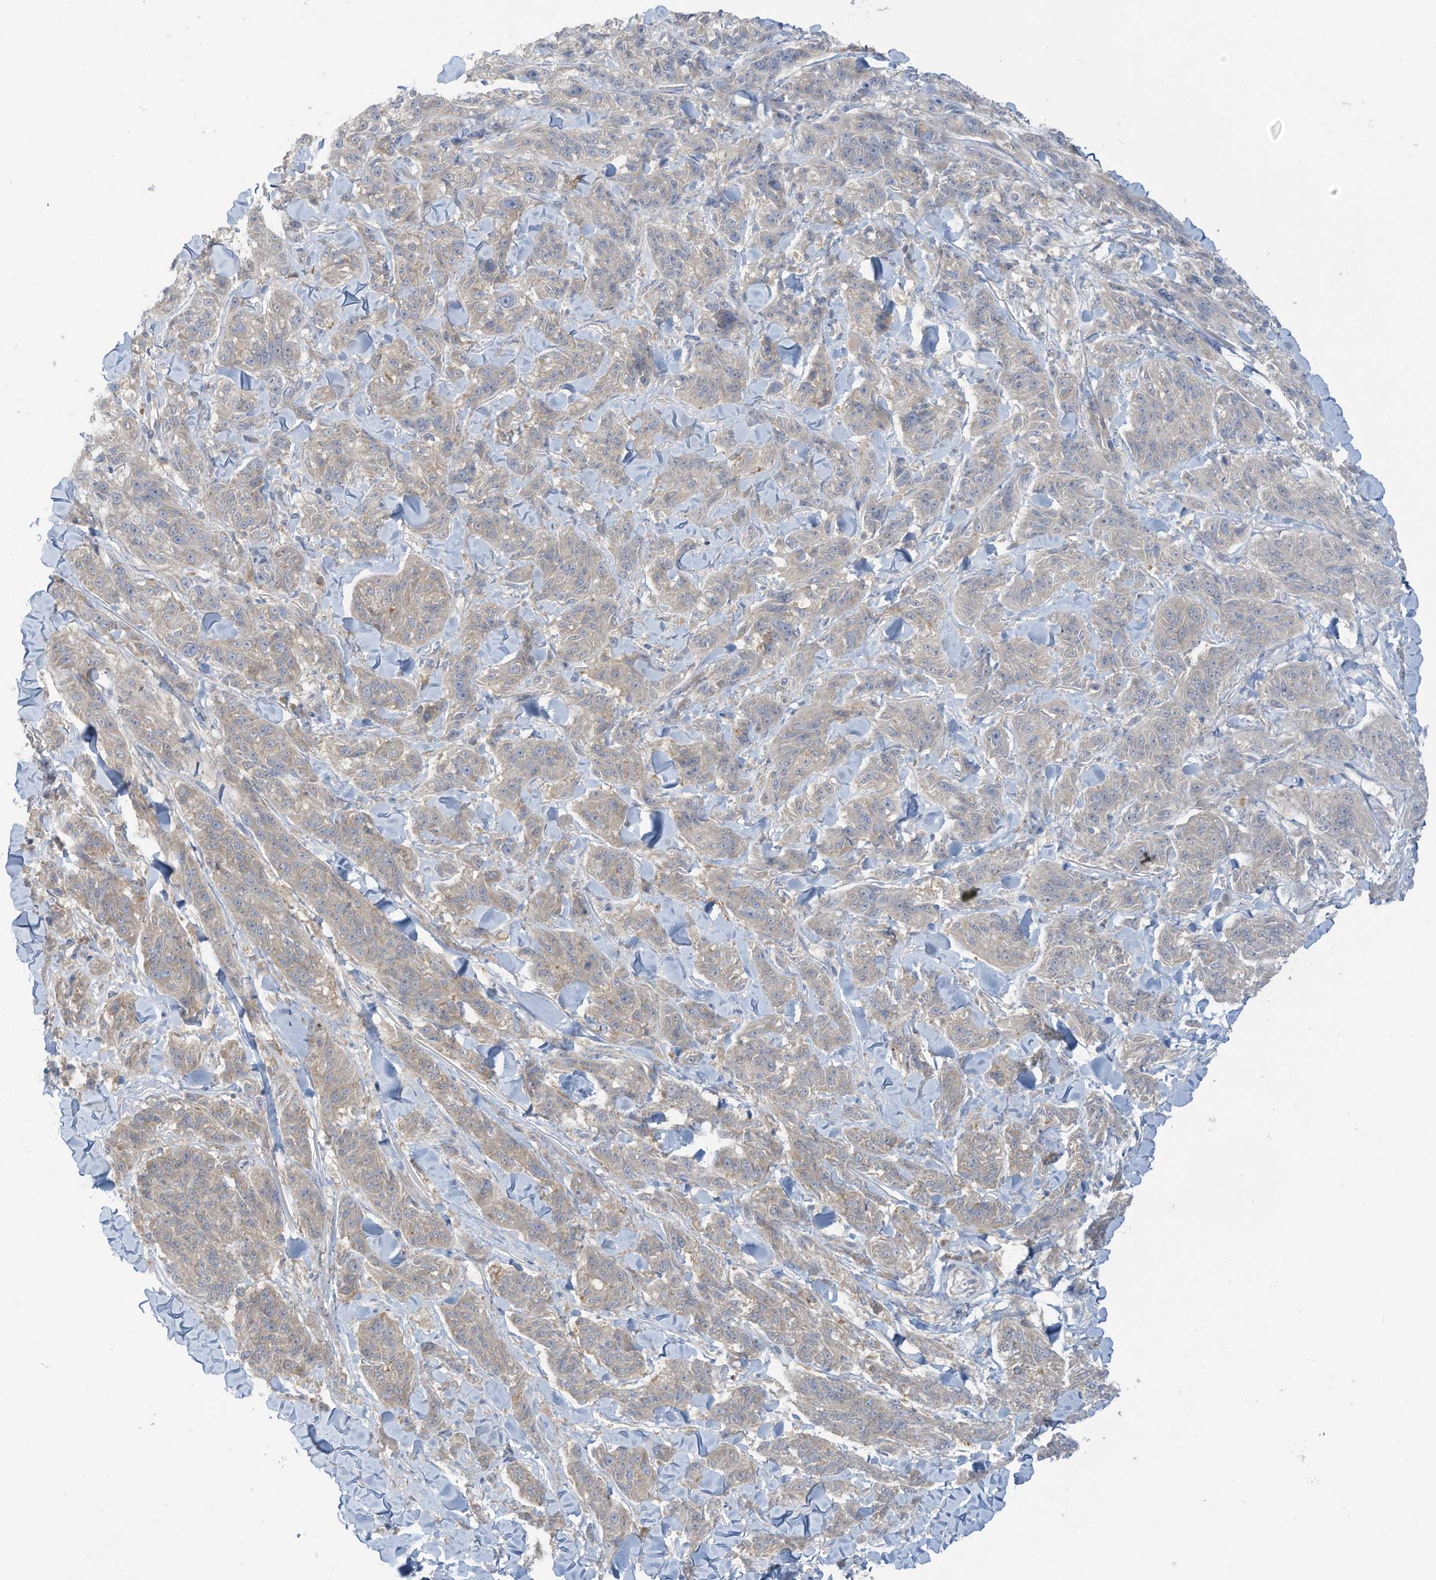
{"staining": {"intensity": "negative", "quantity": "none", "location": "none"}, "tissue": "melanoma", "cell_type": "Tumor cells", "image_type": "cancer", "snomed": [{"axis": "morphology", "description": "Malignant melanoma, NOS"}, {"axis": "topography", "description": "Skin"}], "caption": "Malignant melanoma was stained to show a protein in brown. There is no significant staining in tumor cells.", "gene": "LRRN2", "patient": {"sex": "male", "age": 53}}